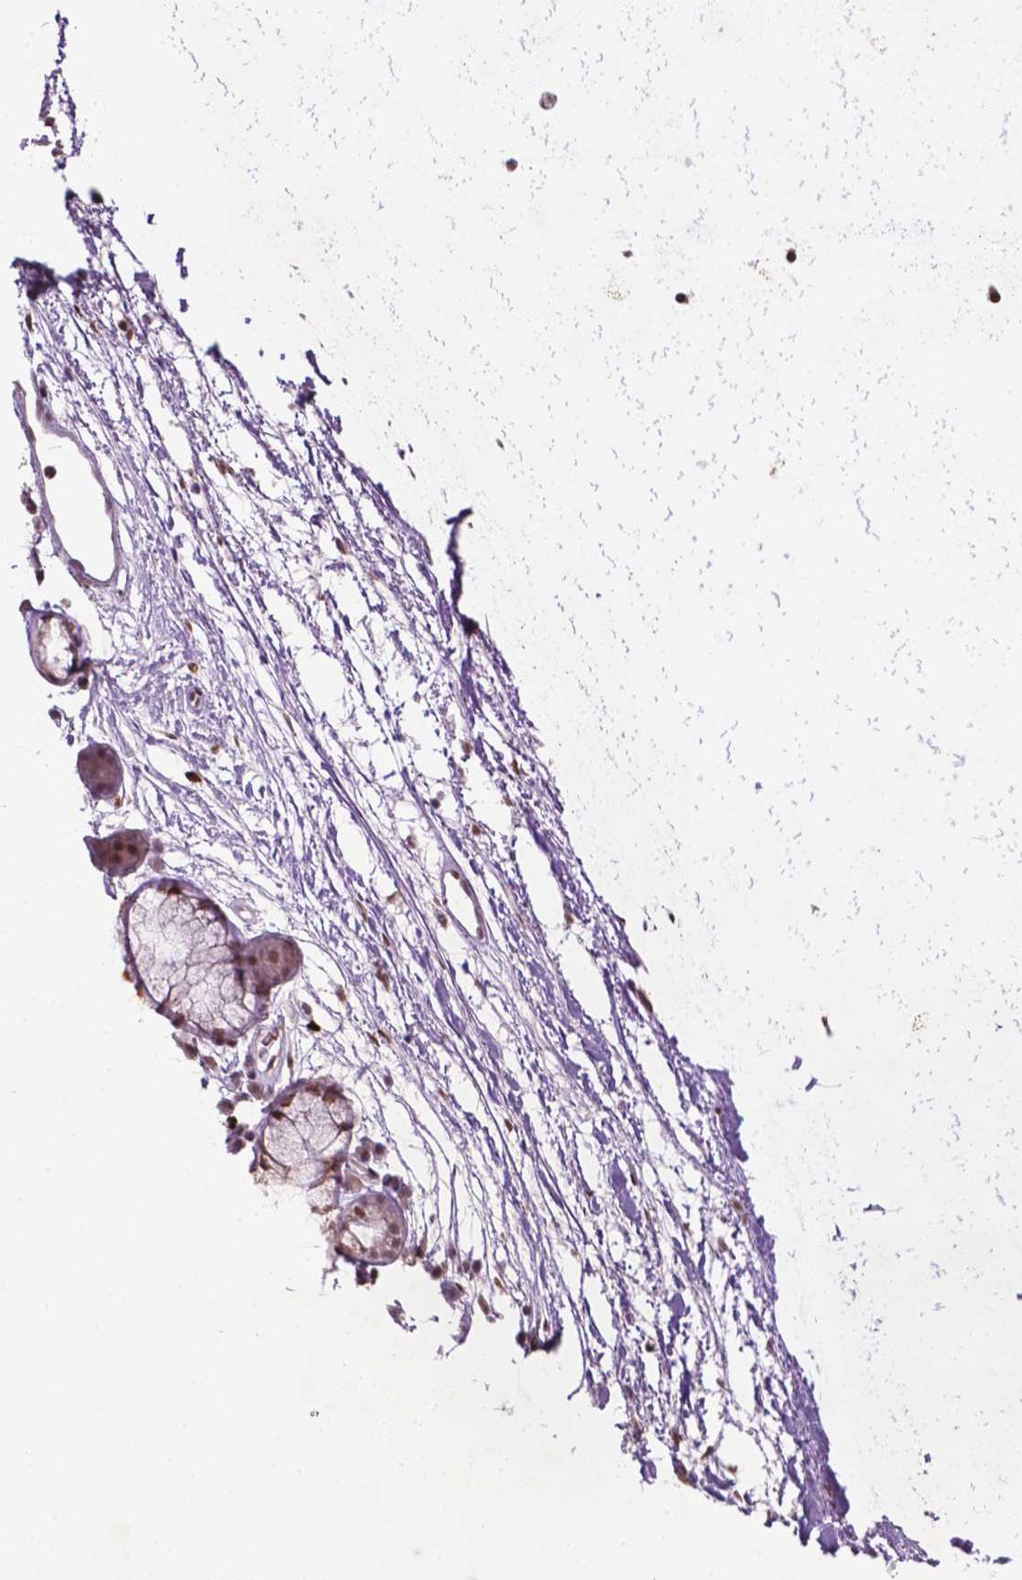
{"staining": {"intensity": "moderate", "quantity": ">75%", "location": "nuclear"}, "tissue": "soft tissue", "cell_type": "Fibroblasts", "image_type": "normal", "snomed": [{"axis": "morphology", "description": "Normal tissue, NOS"}, {"axis": "topography", "description": "Cartilage tissue"}, {"axis": "topography", "description": "Bronchus"}], "caption": "Moderate nuclear expression for a protein is seen in approximately >75% of fibroblasts of unremarkable soft tissue using immunohistochemistry (IHC).", "gene": "ZNF41", "patient": {"sex": "male", "age": 58}}